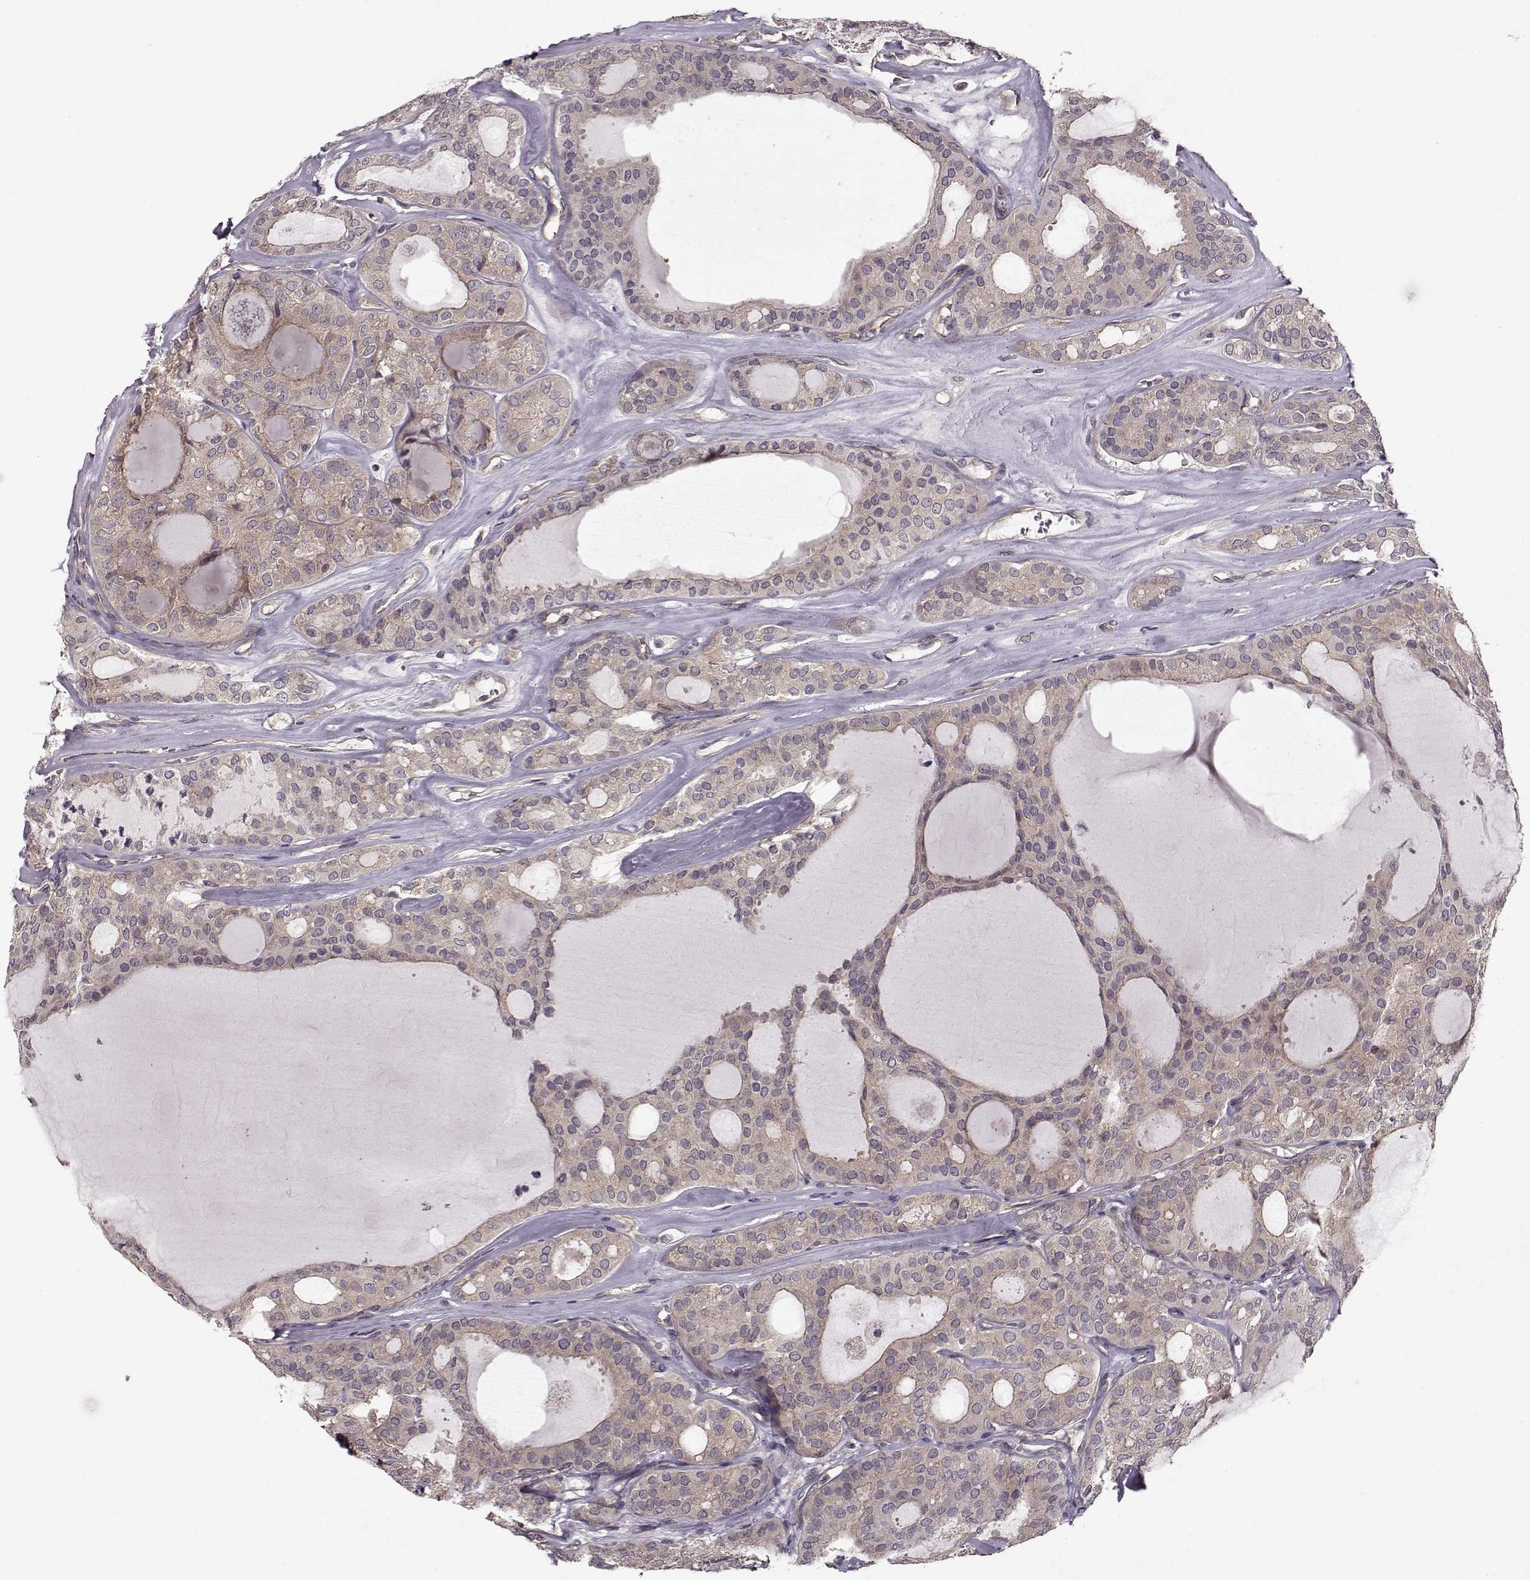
{"staining": {"intensity": "weak", "quantity": "25%-75%", "location": "cytoplasmic/membranous"}, "tissue": "thyroid cancer", "cell_type": "Tumor cells", "image_type": "cancer", "snomed": [{"axis": "morphology", "description": "Follicular adenoma carcinoma, NOS"}, {"axis": "topography", "description": "Thyroid gland"}], "caption": "Thyroid follicular adenoma carcinoma stained with DAB IHC reveals low levels of weak cytoplasmic/membranous positivity in approximately 25%-75% of tumor cells. Using DAB (3,3'-diaminobenzidine) (brown) and hematoxylin (blue) stains, captured at high magnification using brightfield microscopy.", "gene": "SLAIN2", "patient": {"sex": "male", "age": 75}}